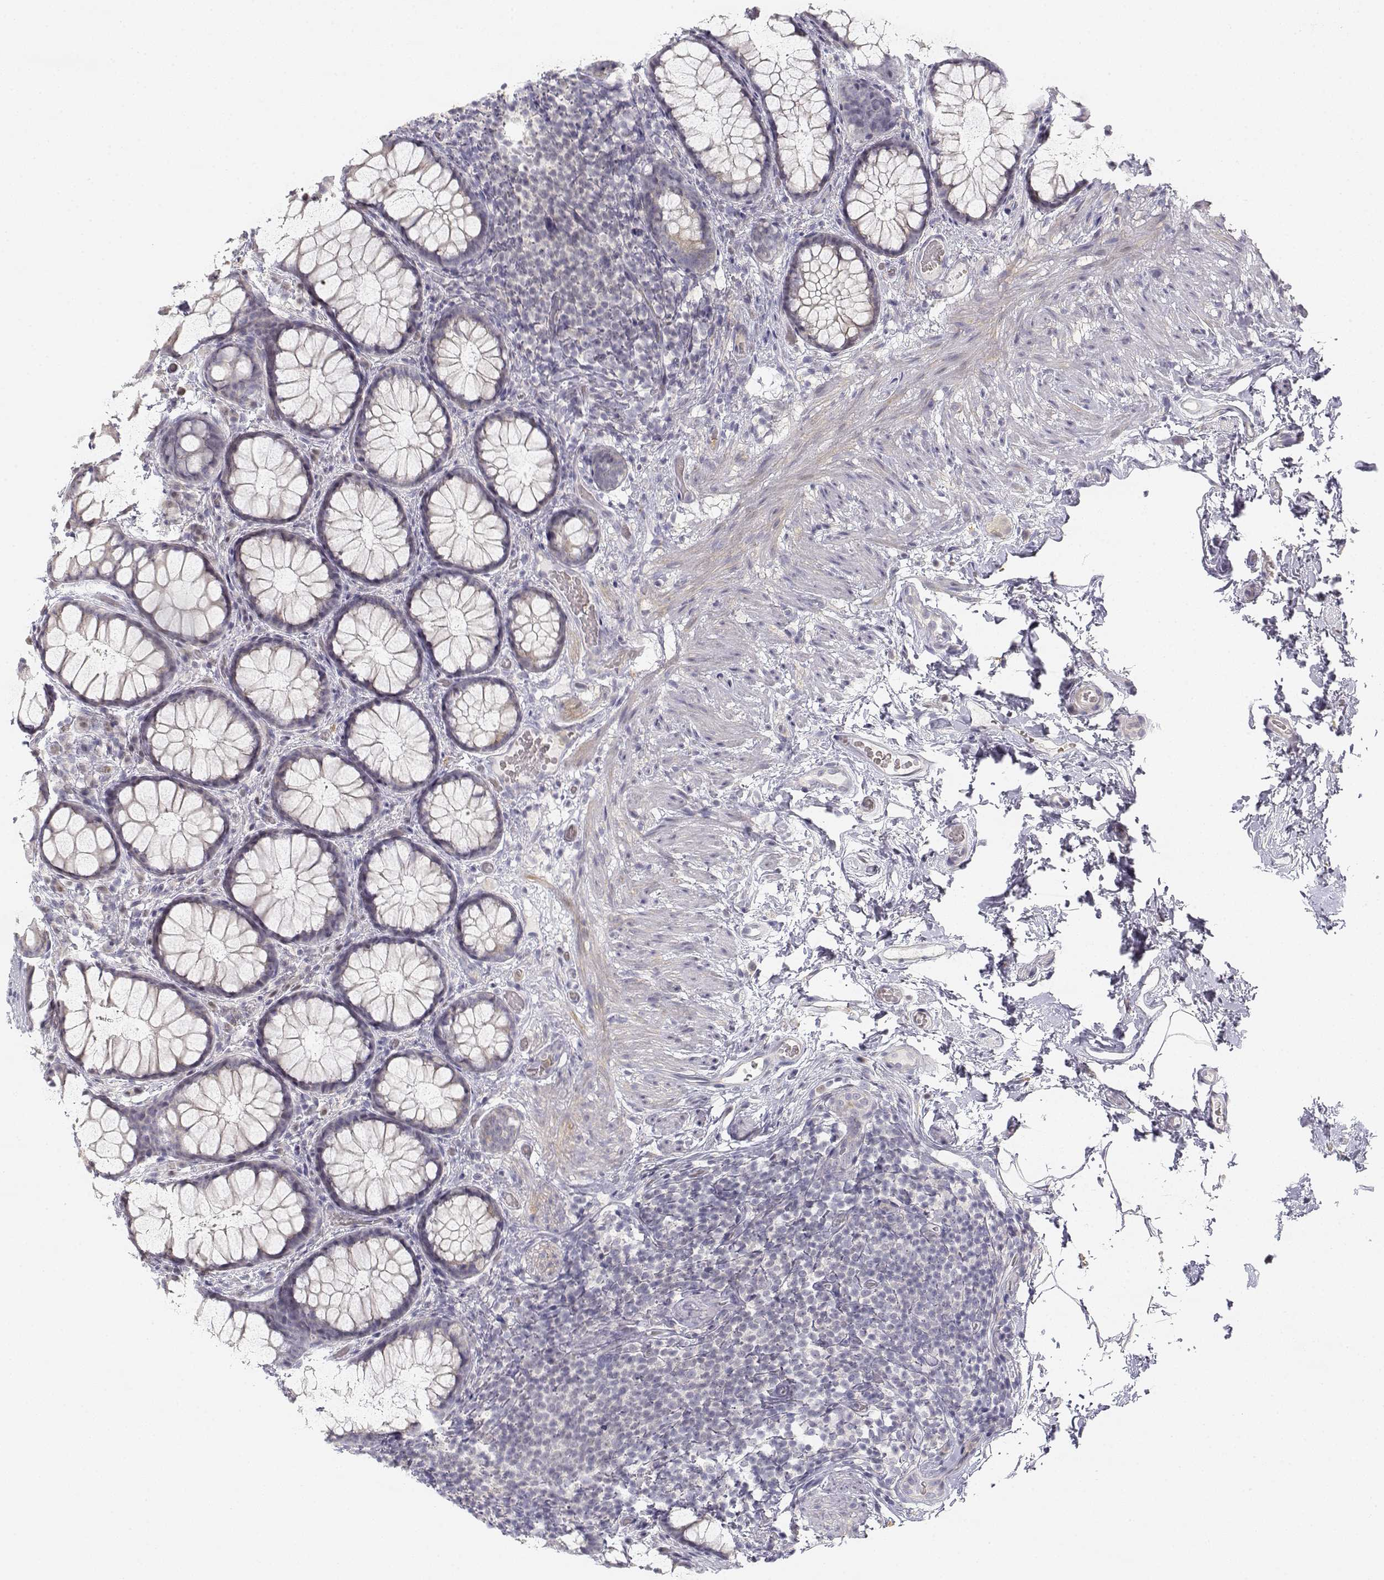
{"staining": {"intensity": "negative", "quantity": "none", "location": "none"}, "tissue": "rectum", "cell_type": "Glandular cells", "image_type": "normal", "snomed": [{"axis": "morphology", "description": "Normal tissue, NOS"}, {"axis": "topography", "description": "Rectum"}], "caption": "Protein analysis of benign rectum exhibits no significant expression in glandular cells. (DAB (3,3'-diaminobenzidine) immunohistochemistry (IHC) visualized using brightfield microscopy, high magnification).", "gene": "GLIPR1L2", "patient": {"sex": "female", "age": 62}}